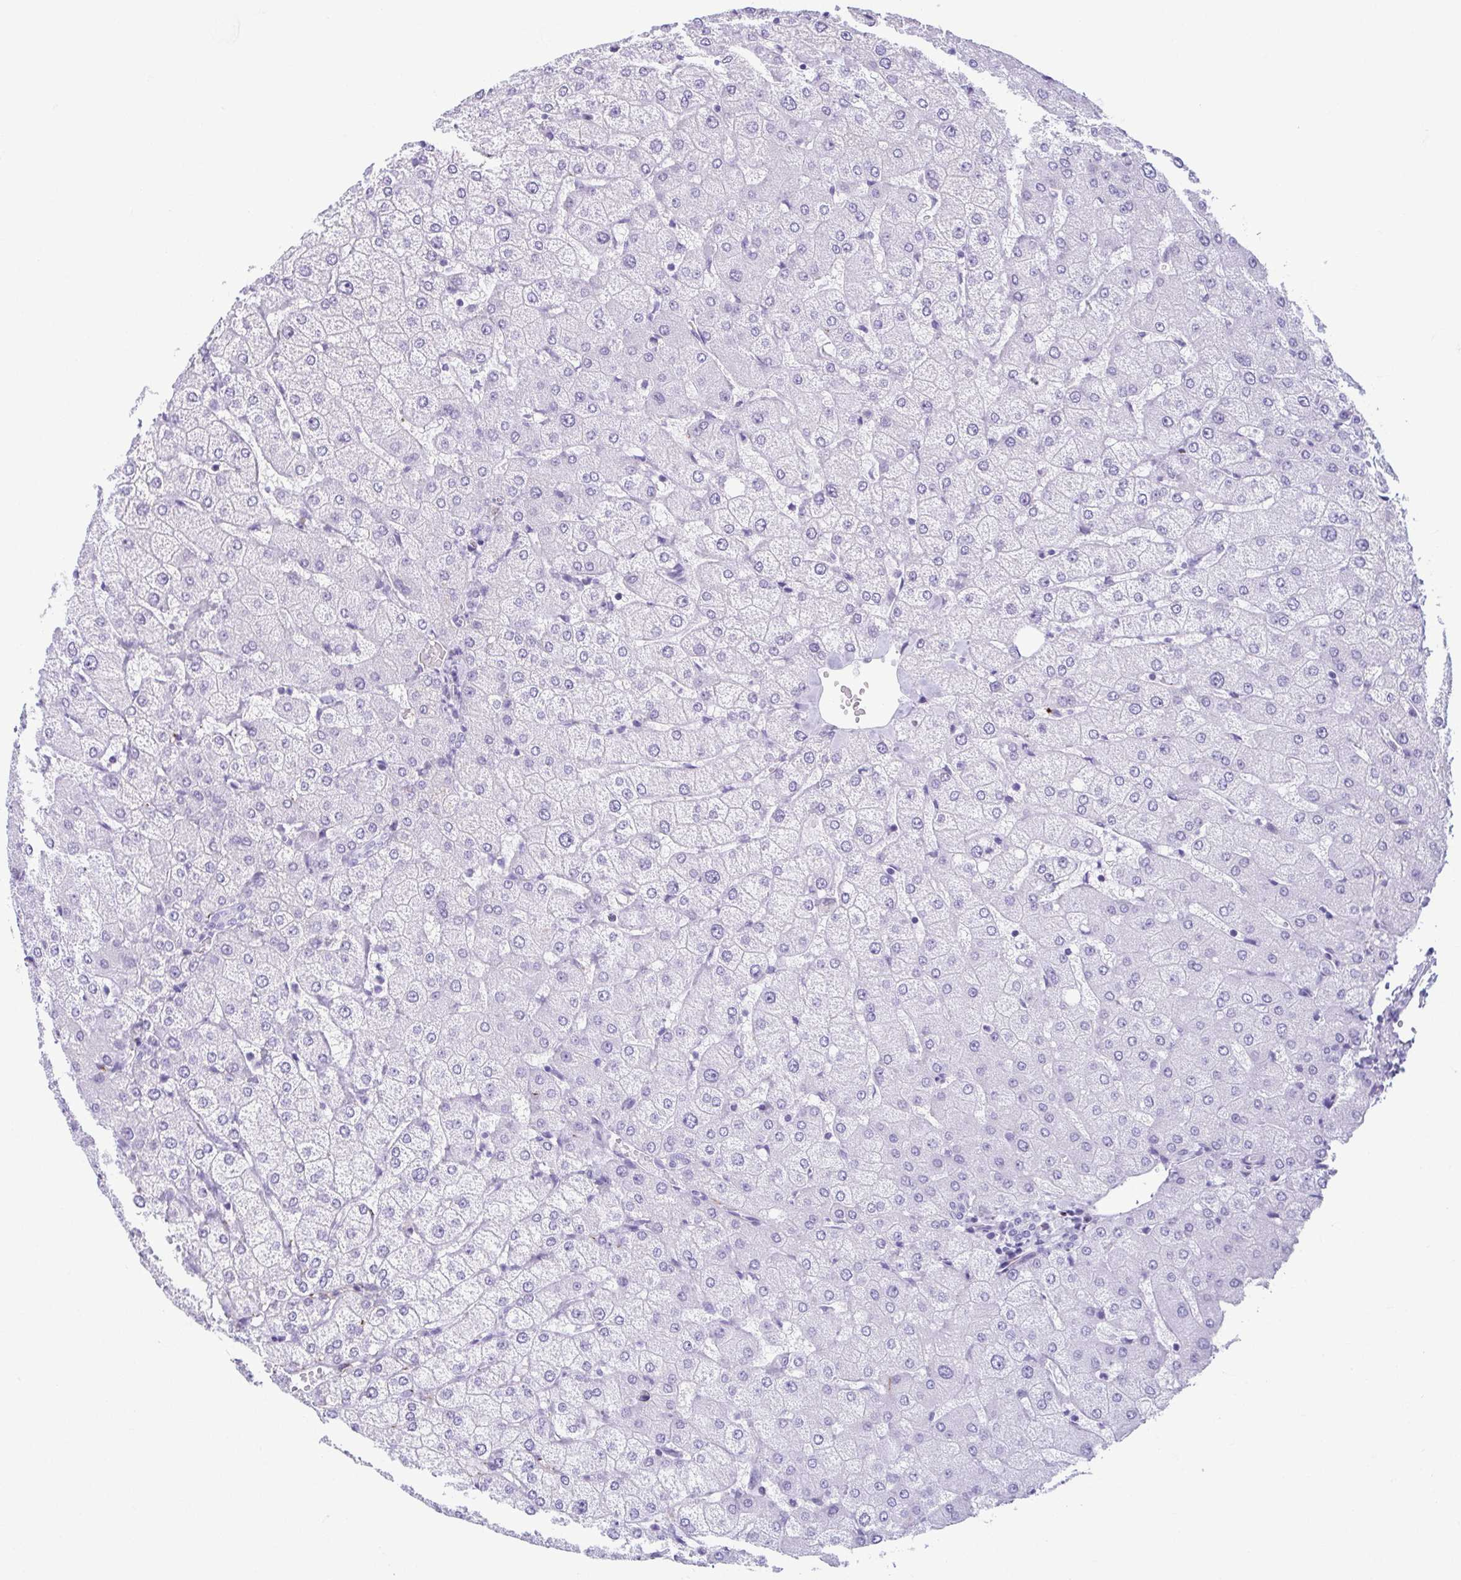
{"staining": {"intensity": "negative", "quantity": "none", "location": "none"}, "tissue": "liver", "cell_type": "Cholangiocytes", "image_type": "normal", "snomed": [{"axis": "morphology", "description": "Normal tissue, NOS"}, {"axis": "topography", "description": "Liver"}], "caption": "IHC image of unremarkable liver stained for a protein (brown), which demonstrates no expression in cholangiocytes. (Immunohistochemistry (ihc), brightfield microscopy, high magnification).", "gene": "TCEAL3", "patient": {"sex": "female", "age": 54}}